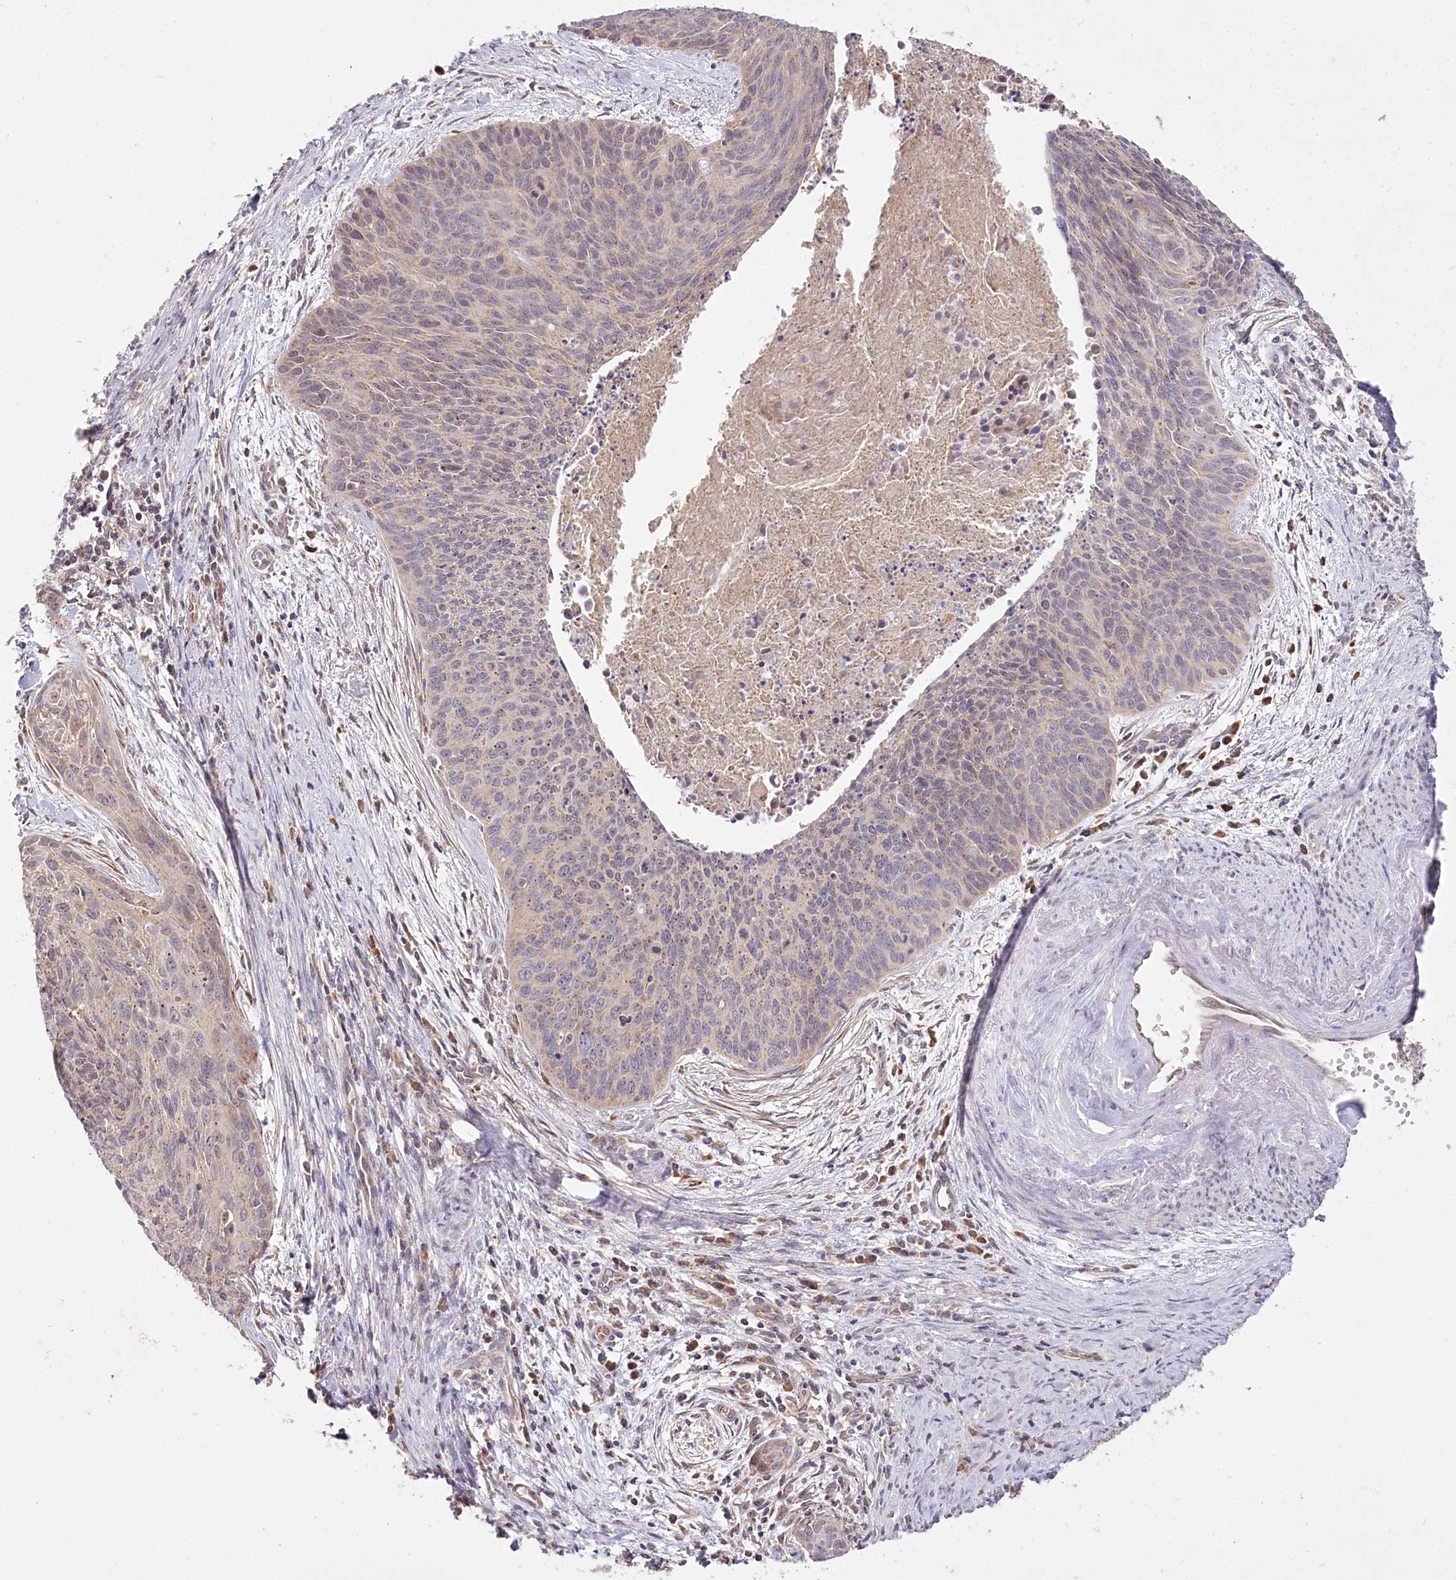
{"staining": {"intensity": "weak", "quantity": "25%-75%", "location": "cytoplasmic/membranous"}, "tissue": "cervical cancer", "cell_type": "Tumor cells", "image_type": "cancer", "snomed": [{"axis": "morphology", "description": "Squamous cell carcinoma, NOS"}, {"axis": "topography", "description": "Cervix"}], "caption": "Immunohistochemistry (DAB) staining of human cervical cancer (squamous cell carcinoma) shows weak cytoplasmic/membranous protein positivity in about 25%-75% of tumor cells.", "gene": "ACOX2", "patient": {"sex": "female", "age": 55}}